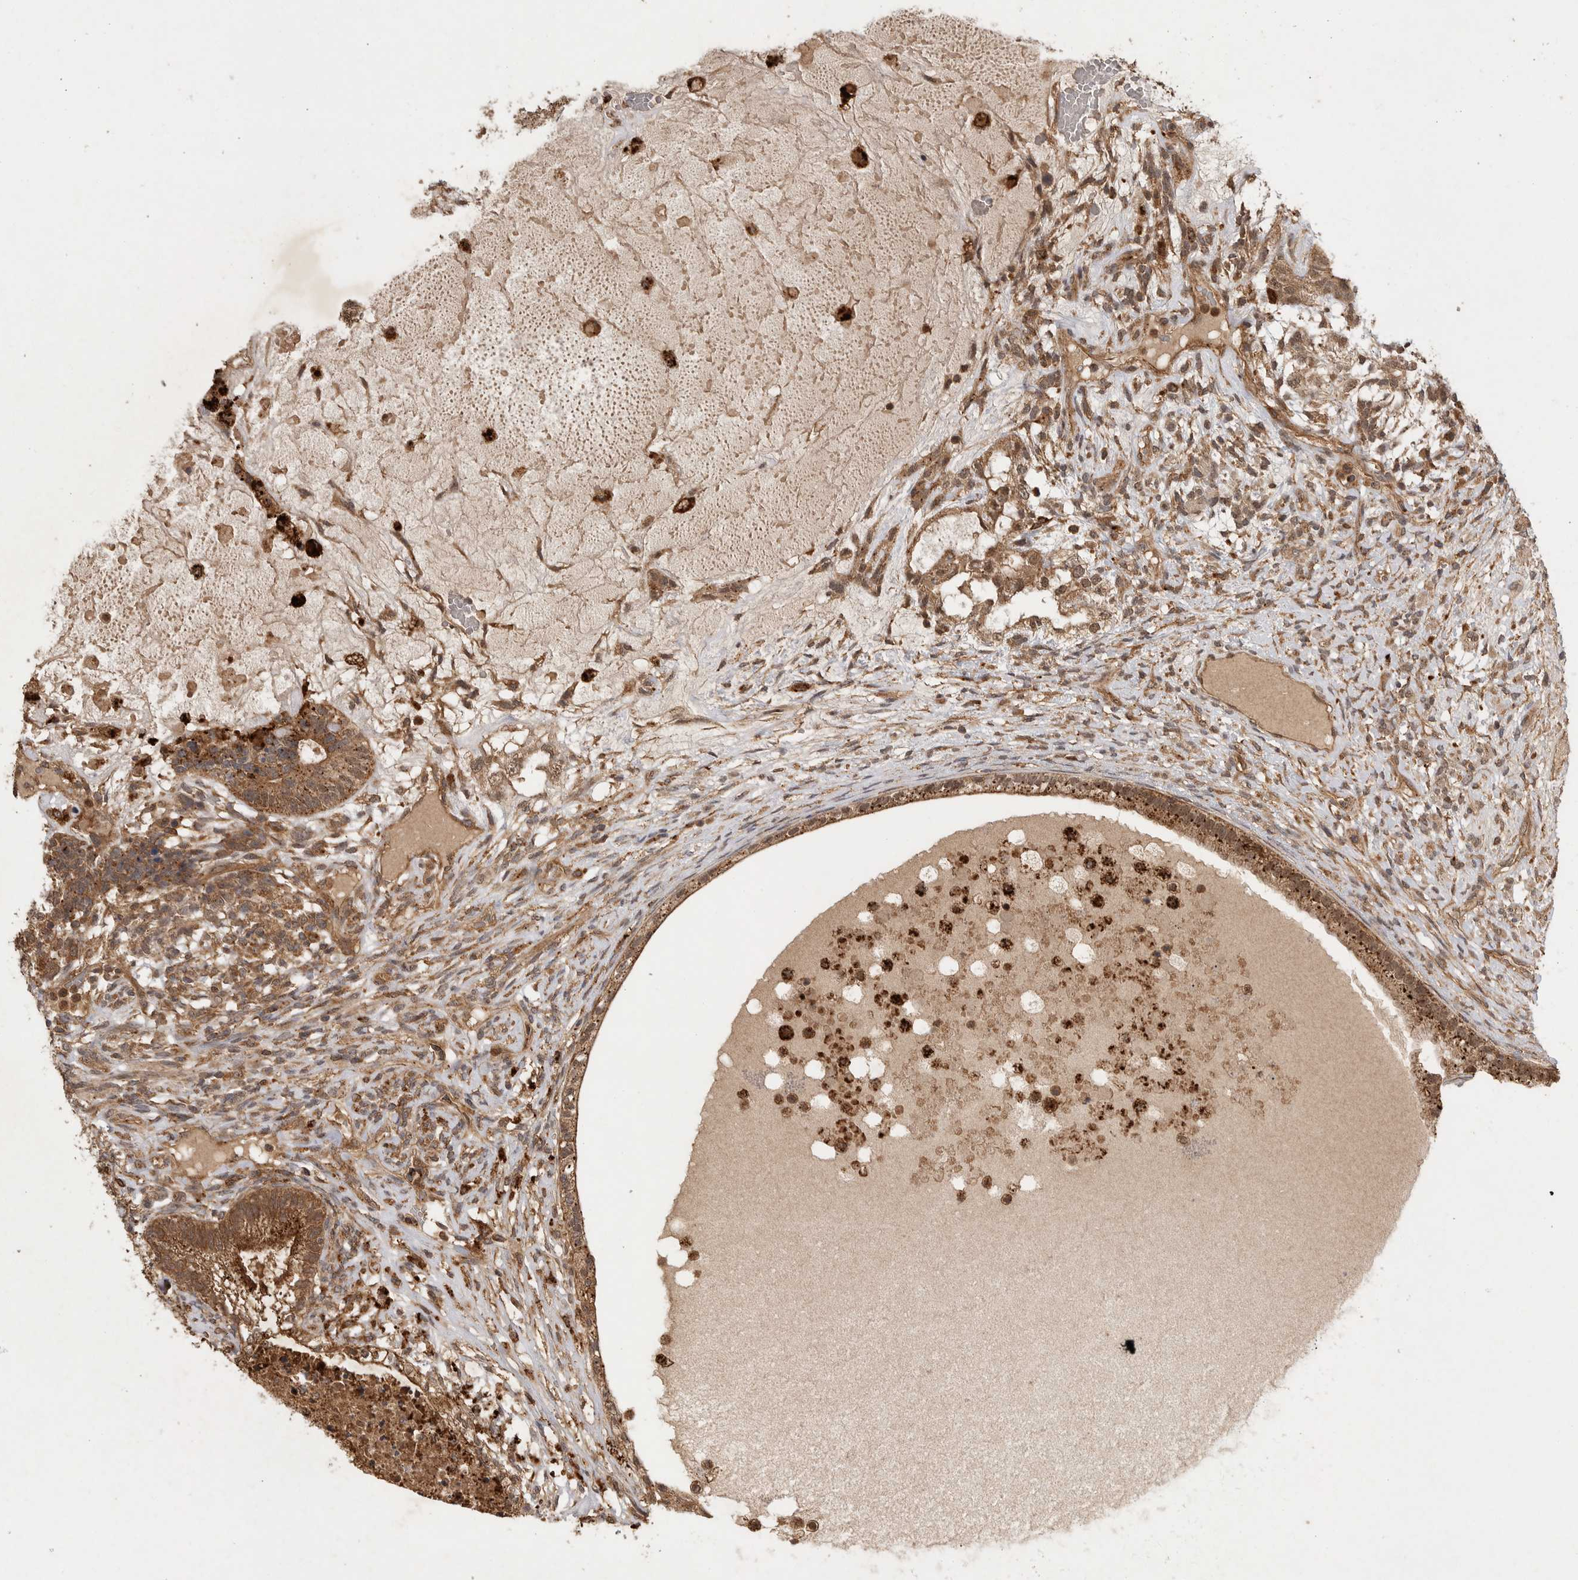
{"staining": {"intensity": "moderate", "quantity": ">75%", "location": "cytoplasmic/membranous"}, "tissue": "testis cancer", "cell_type": "Tumor cells", "image_type": "cancer", "snomed": [{"axis": "morphology", "description": "Seminoma, NOS"}, {"axis": "morphology", "description": "Carcinoma, Embryonal, NOS"}, {"axis": "topography", "description": "Testis"}], "caption": "A brown stain shows moderate cytoplasmic/membranous staining of a protein in embryonal carcinoma (testis) tumor cells.", "gene": "ZNF232", "patient": {"sex": "male", "age": 28}}